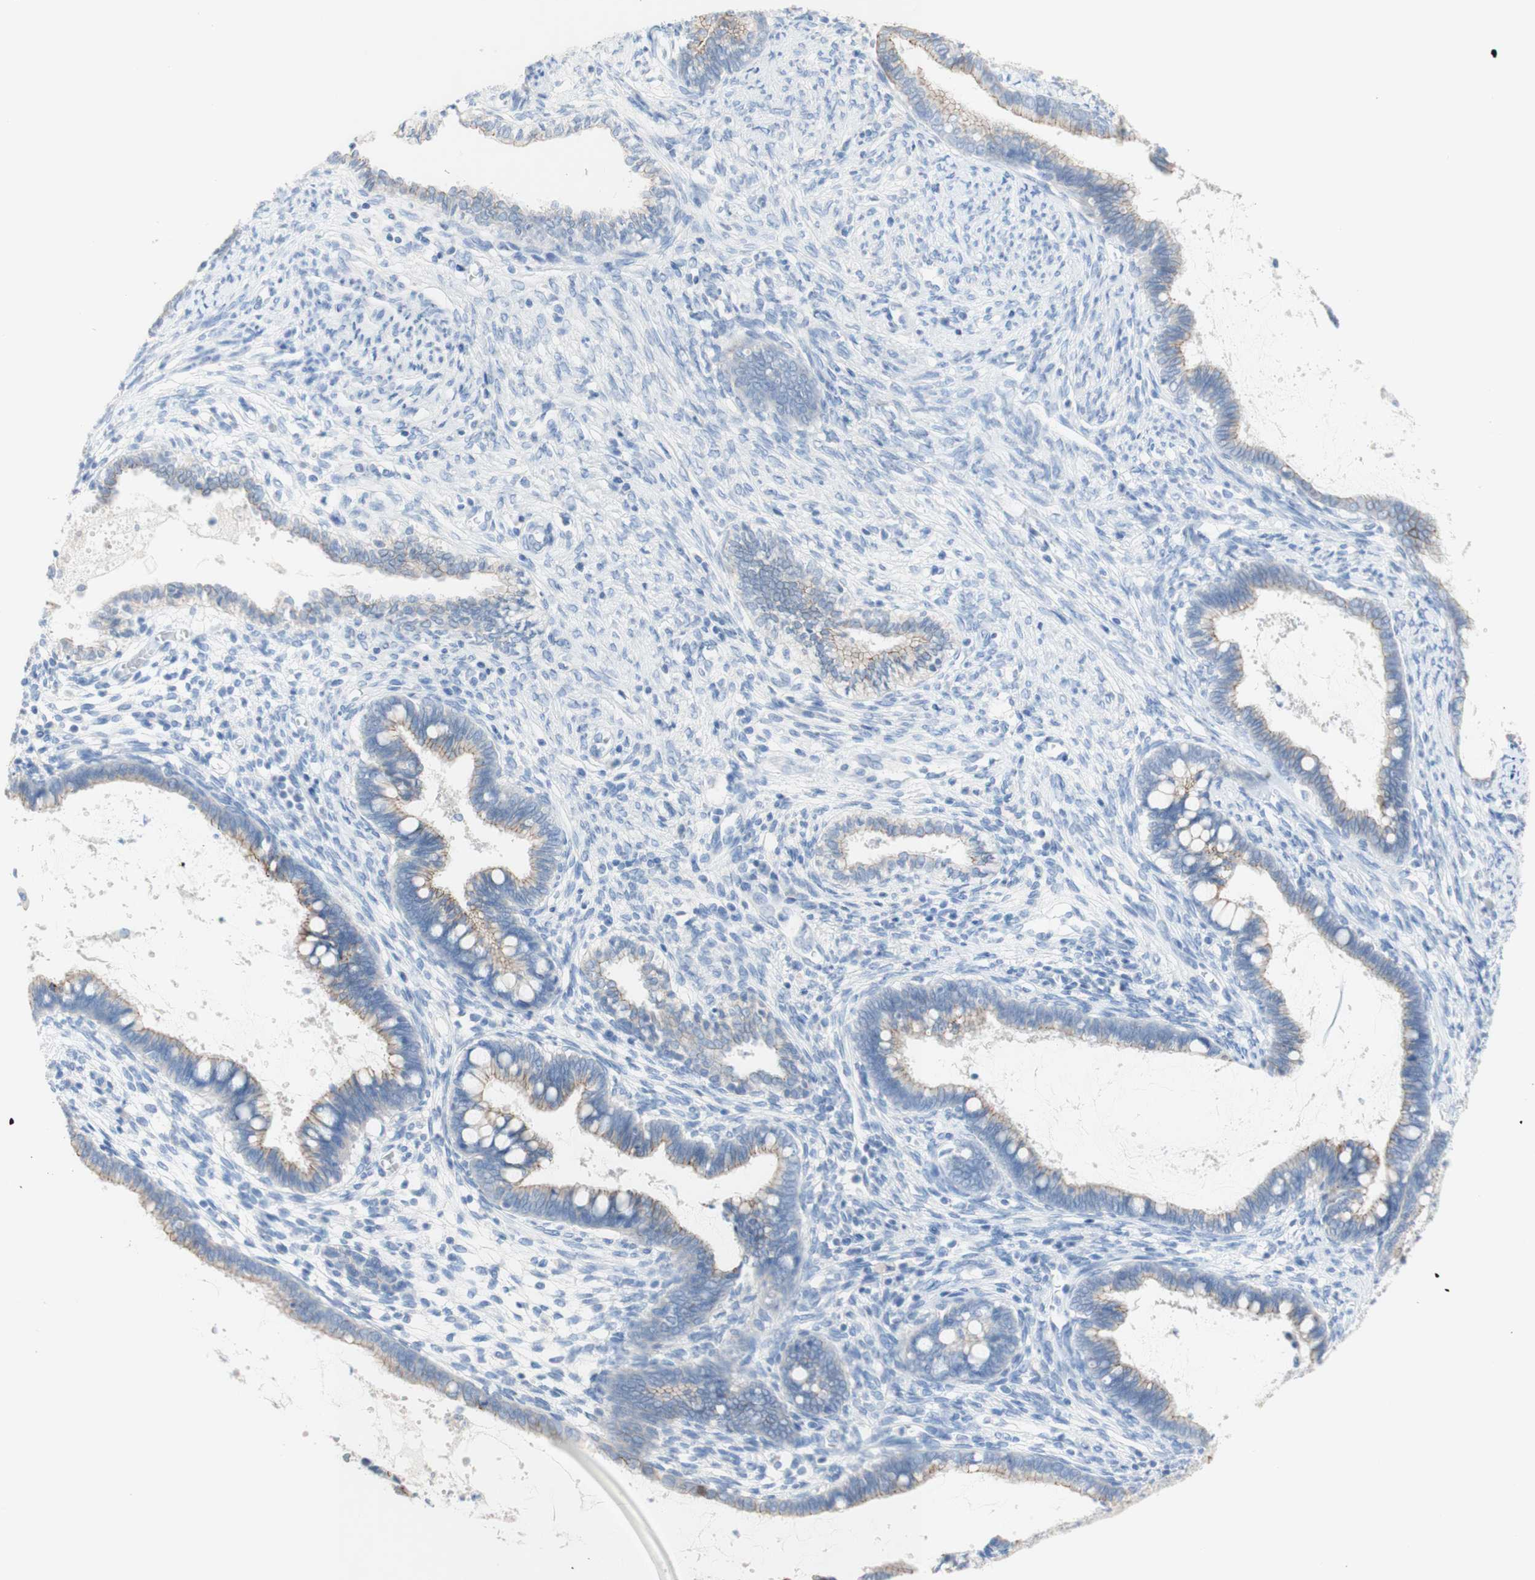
{"staining": {"intensity": "moderate", "quantity": "25%-75%", "location": "cytoplasmic/membranous"}, "tissue": "cervical cancer", "cell_type": "Tumor cells", "image_type": "cancer", "snomed": [{"axis": "morphology", "description": "Adenocarcinoma, NOS"}, {"axis": "topography", "description": "Cervix"}], "caption": "About 25%-75% of tumor cells in cervical adenocarcinoma reveal moderate cytoplasmic/membranous protein expression as visualized by brown immunohistochemical staining.", "gene": "DSC2", "patient": {"sex": "female", "age": 44}}